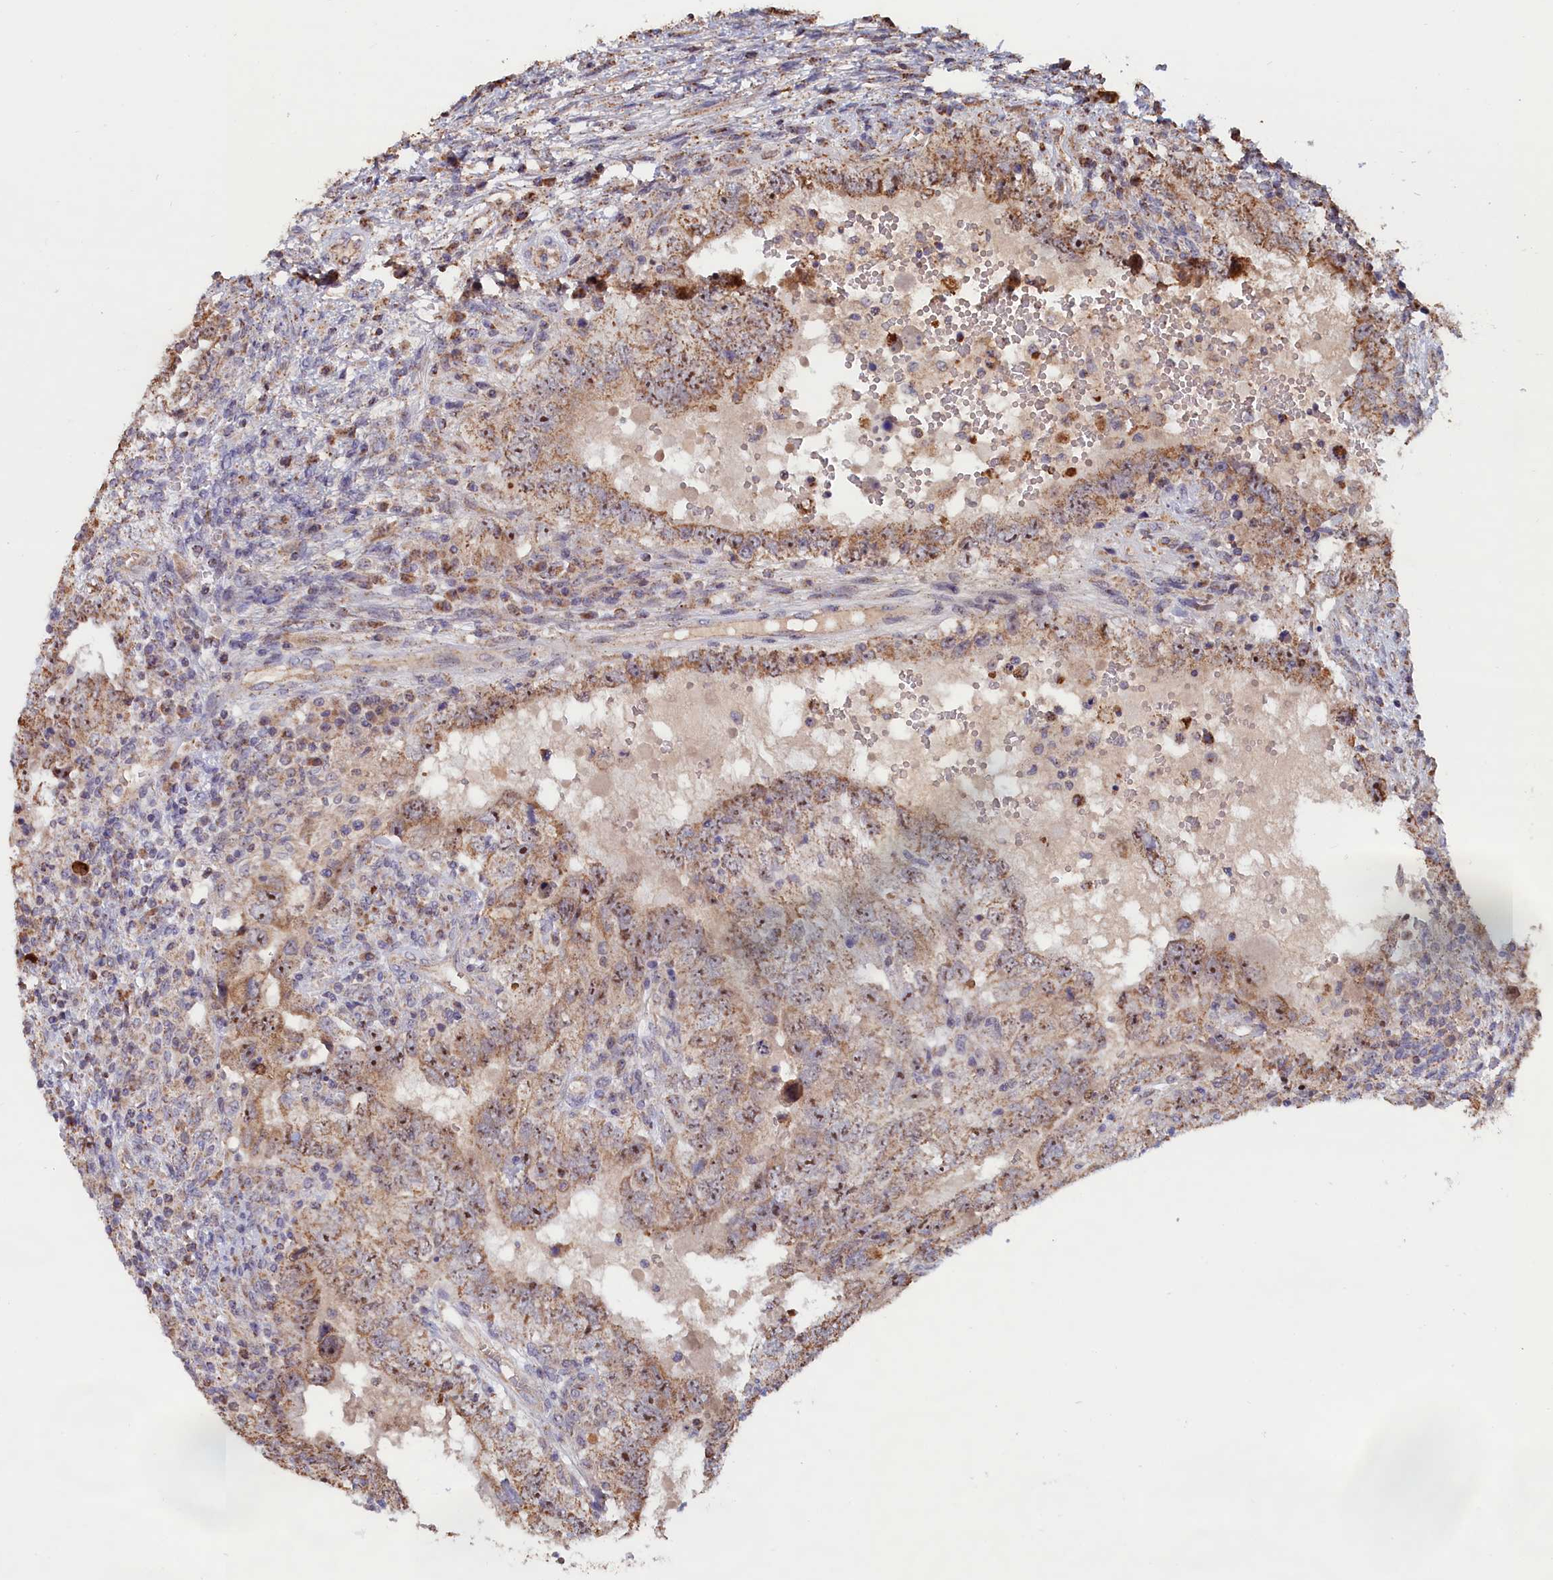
{"staining": {"intensity": "moderate", "quantity": ">75%", "location": "cytoplasmic/membranous,nuclear"}, "tissue": "testis cancer", "cell_type": "Tumor cells", "image_type": "cancer", "snomed": [{"axis": "morphology", "description": "Carcinoma, Embryonal, NOS"}, {"axis": "topography", "description": "Testis"}], "caption": "Testis embryonal carcinoma stained with a brown dye demonstrates moderate cytoplasmic/membranous and nuclear positive positivity in approximately >75% of tumor cells.", "gene": "ZNF816", "patient": {"sex": "male", "age": 26}}